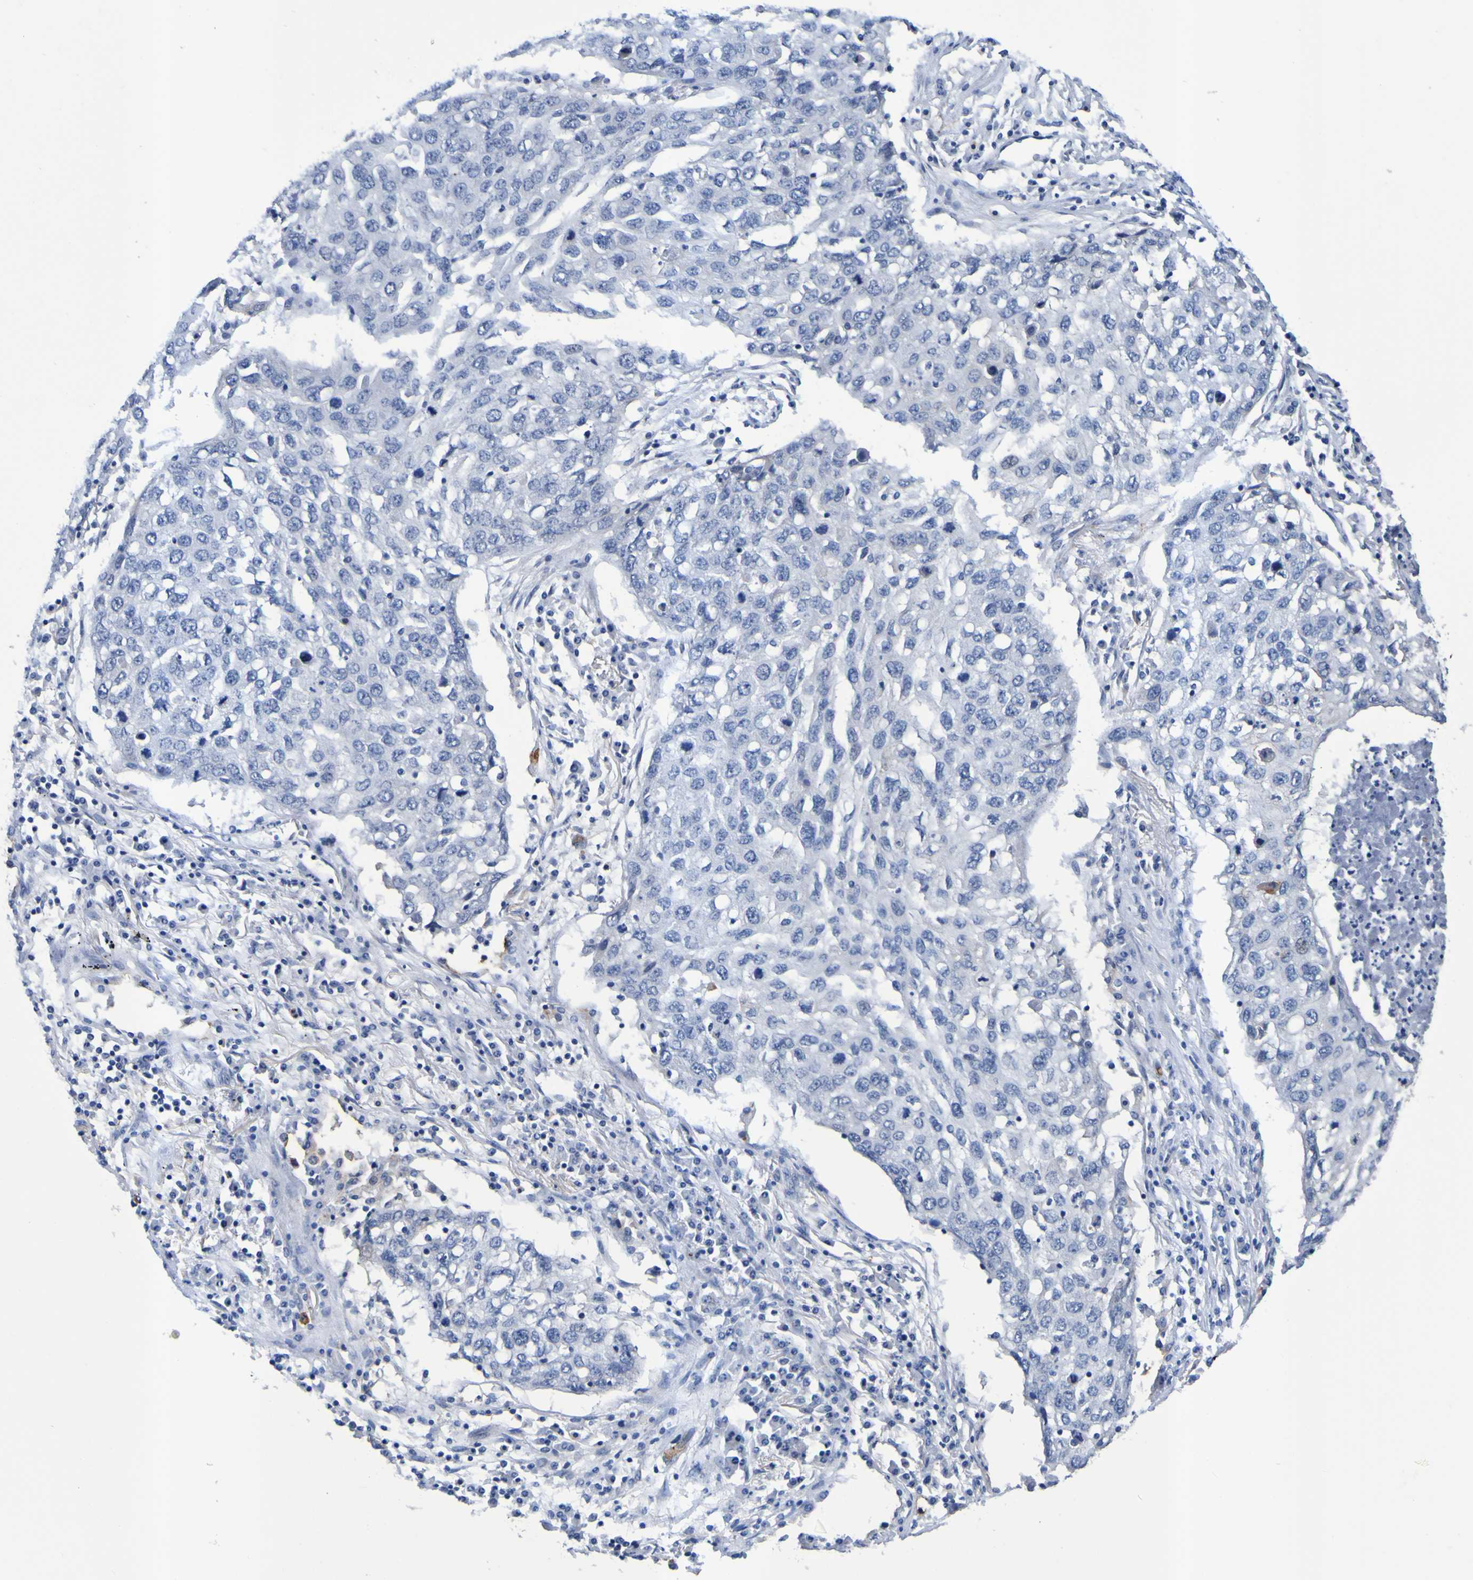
{"staining": {"intensity": "negative", "quantity": "none", "location": "none"}, "tissue": "lung cancer", "cell_type": "Tumor cells", "image_type": "cancer", "snomed": [{"axis": "morphology", "description": "Squamous cell carcinoma, NOS"}, {"axis": "topography", "description": "Lung"}], "caption": "High magnification brightfield microscopy of lung squamous cell carcinoma stained with DAB (3,3'-diaminobenzidine) (brown) and counterstained with hematoxylin (blue): tumor cells show no significant staining.", "gene": "VMA21", "patient": {"sex": "female", "age": 63}}